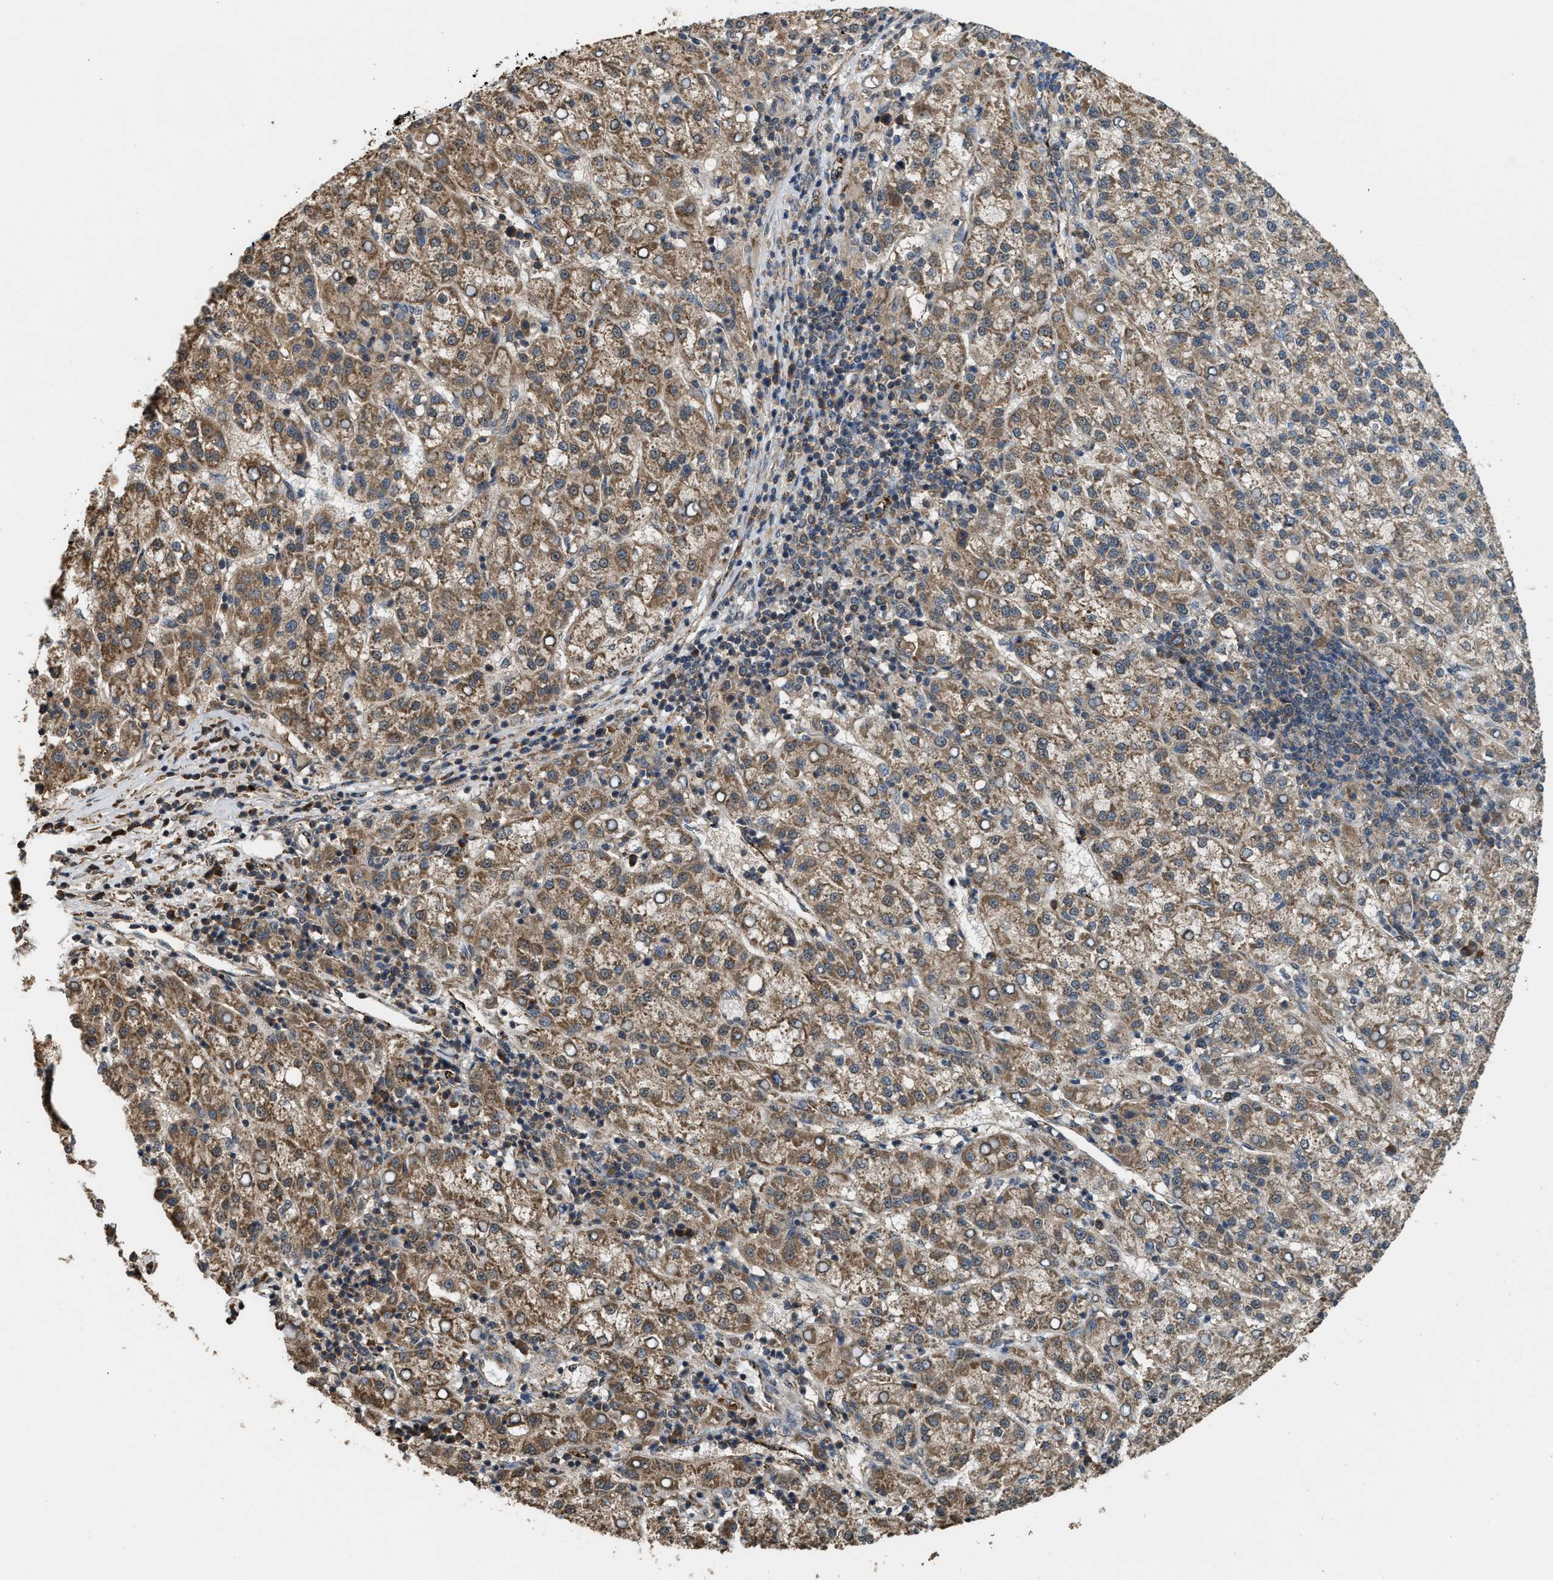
{"staining": {"intensity": "moderate", "quantity": ">75%", "location": "cytoplasmic/membranous"}, "tissue": "liver cancer", "cell_type": "Tumor cells", "image_type": "cancer", "snomed": [{"axis": "morphology", "description": "Carcinoma, Hepatocellular, NOS"}, {"axis": "topography", "description": "Liver"}], "caption": "IHC histopathology image of liver cancer stained for a protein (brown), which exhibits medium levels of moderate cytoplasmic/membranous positivity in approximately >75% of tumor cells.", "gene": "ARHGEF5", "patient": {"sex": "female", "age": 58}}